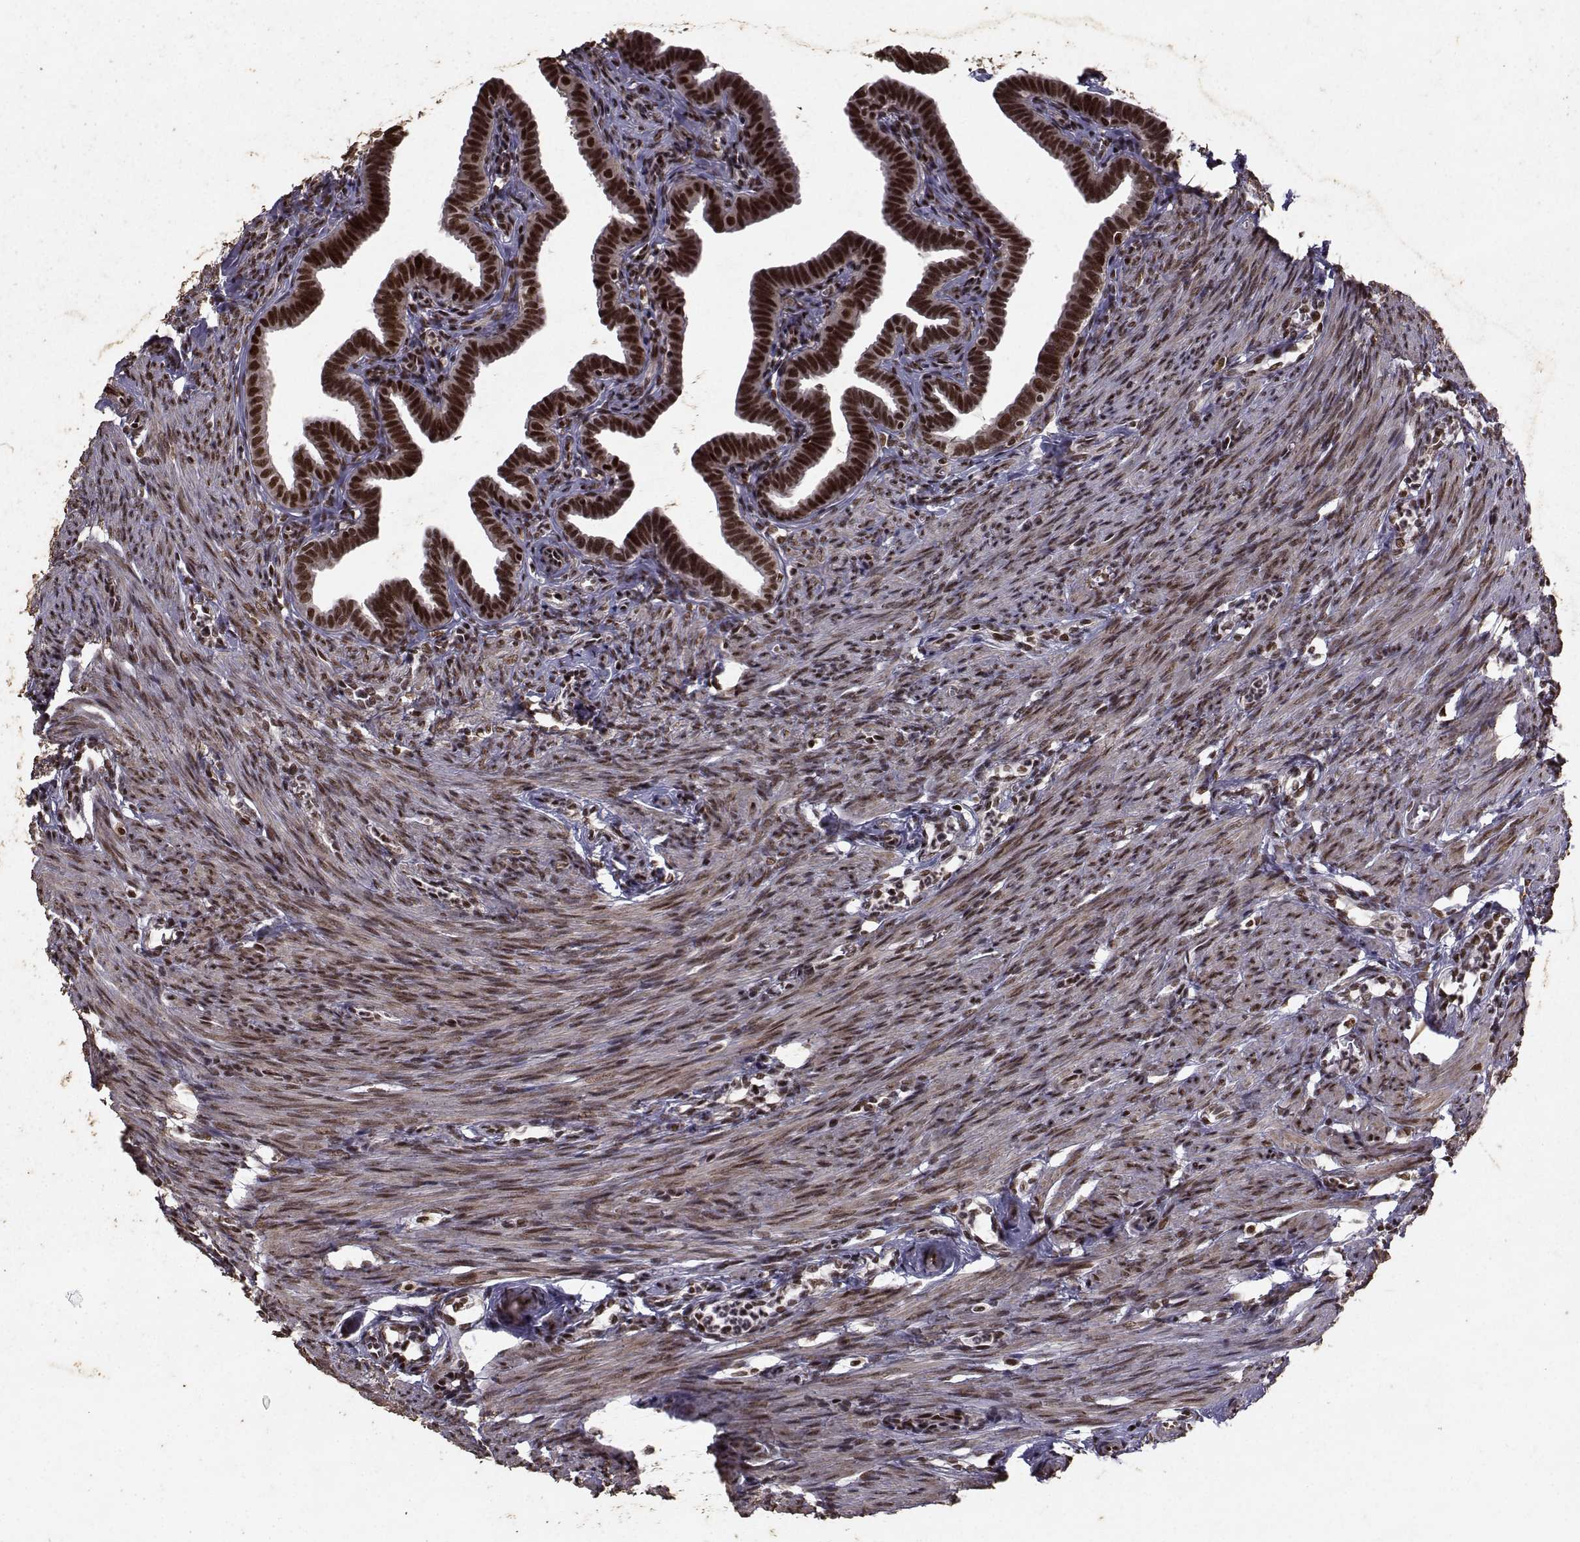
{"staining": {"intensity": "strong", "quantity": ">75%", "location": "nuclear"}, "tissue": "fallopian tube", "cell_type": "Glandular cells", "image_type": "normal", "snomed": [{"axis": "morphology", "description": "Normal tissue, NOS"}, {"axis": "topography", "description": "Fallopian tube"}, {"axis": "topography", "description": "Ovary"}], "caption": "Immunohistochemistry (IHC) image of unremarkable fallopian tube: fallopian tube stained using IHC shows high levels of strong protein expression localized specifically in the nuclear of glandular cells, appearing as a nuclear brown color.", "gene": "SF1", "patient": {"sex": "female", "age": 33}}